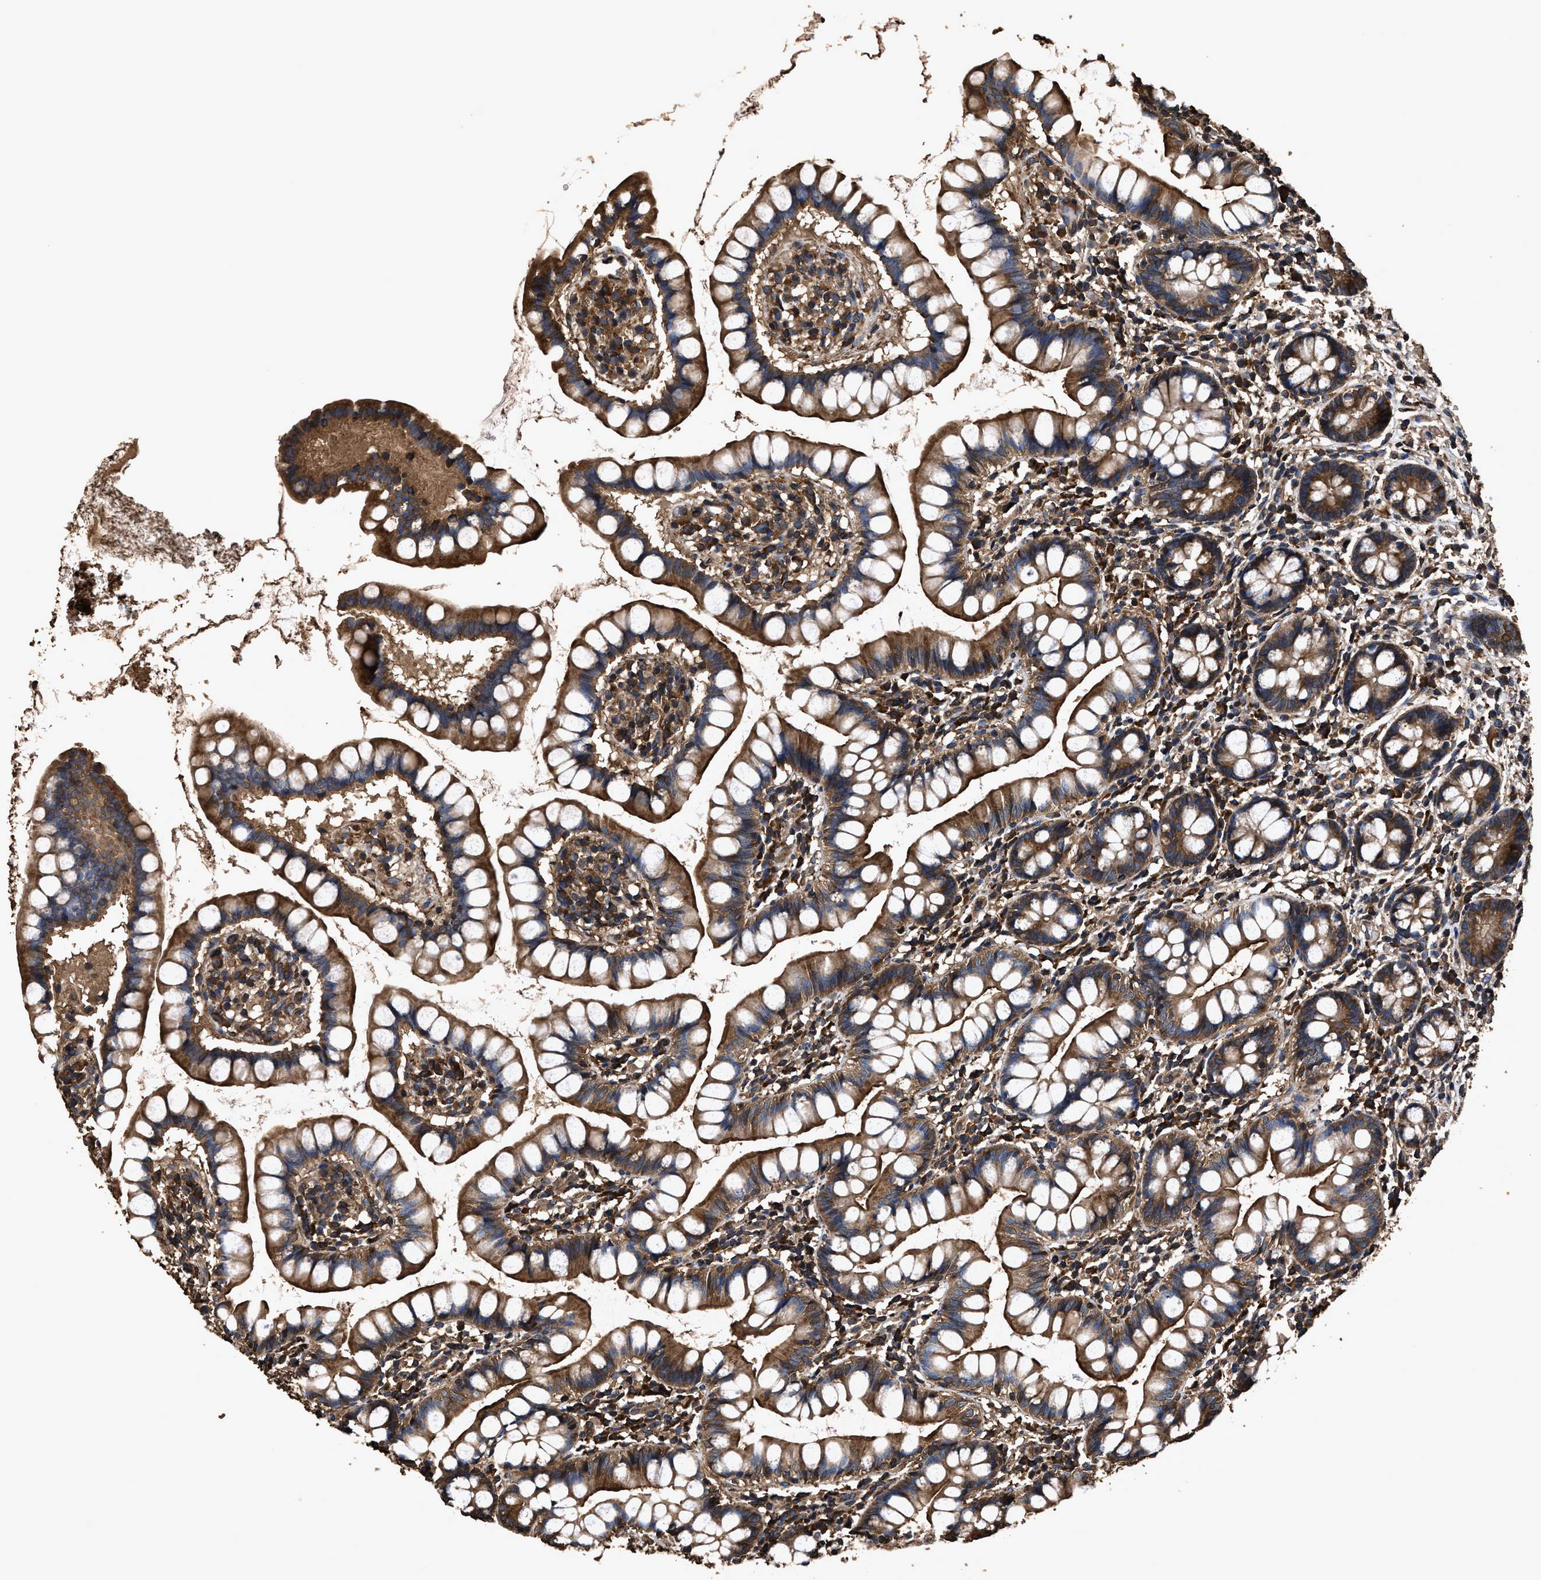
{"staining": {"intensity": "strong", "quantity": ">75%", "location": "cytoplasmic/membranous"}, "tissue": "small intestine", "cell_type": "Glandular cells", "image_type": "normal", "snomed": [{"axis": "morphology", "description": "Normal tissue, NOS"}, {"axis": "topography", "description": "Small intestine"}], "caption": "IHC of benign human small intestine demonstrates high levels of strong cytoplasmic/membranous expression in about >75% of glandular cells.", "gene": "ZMYND19", "patient": {"sex": "female", "age": 84}}